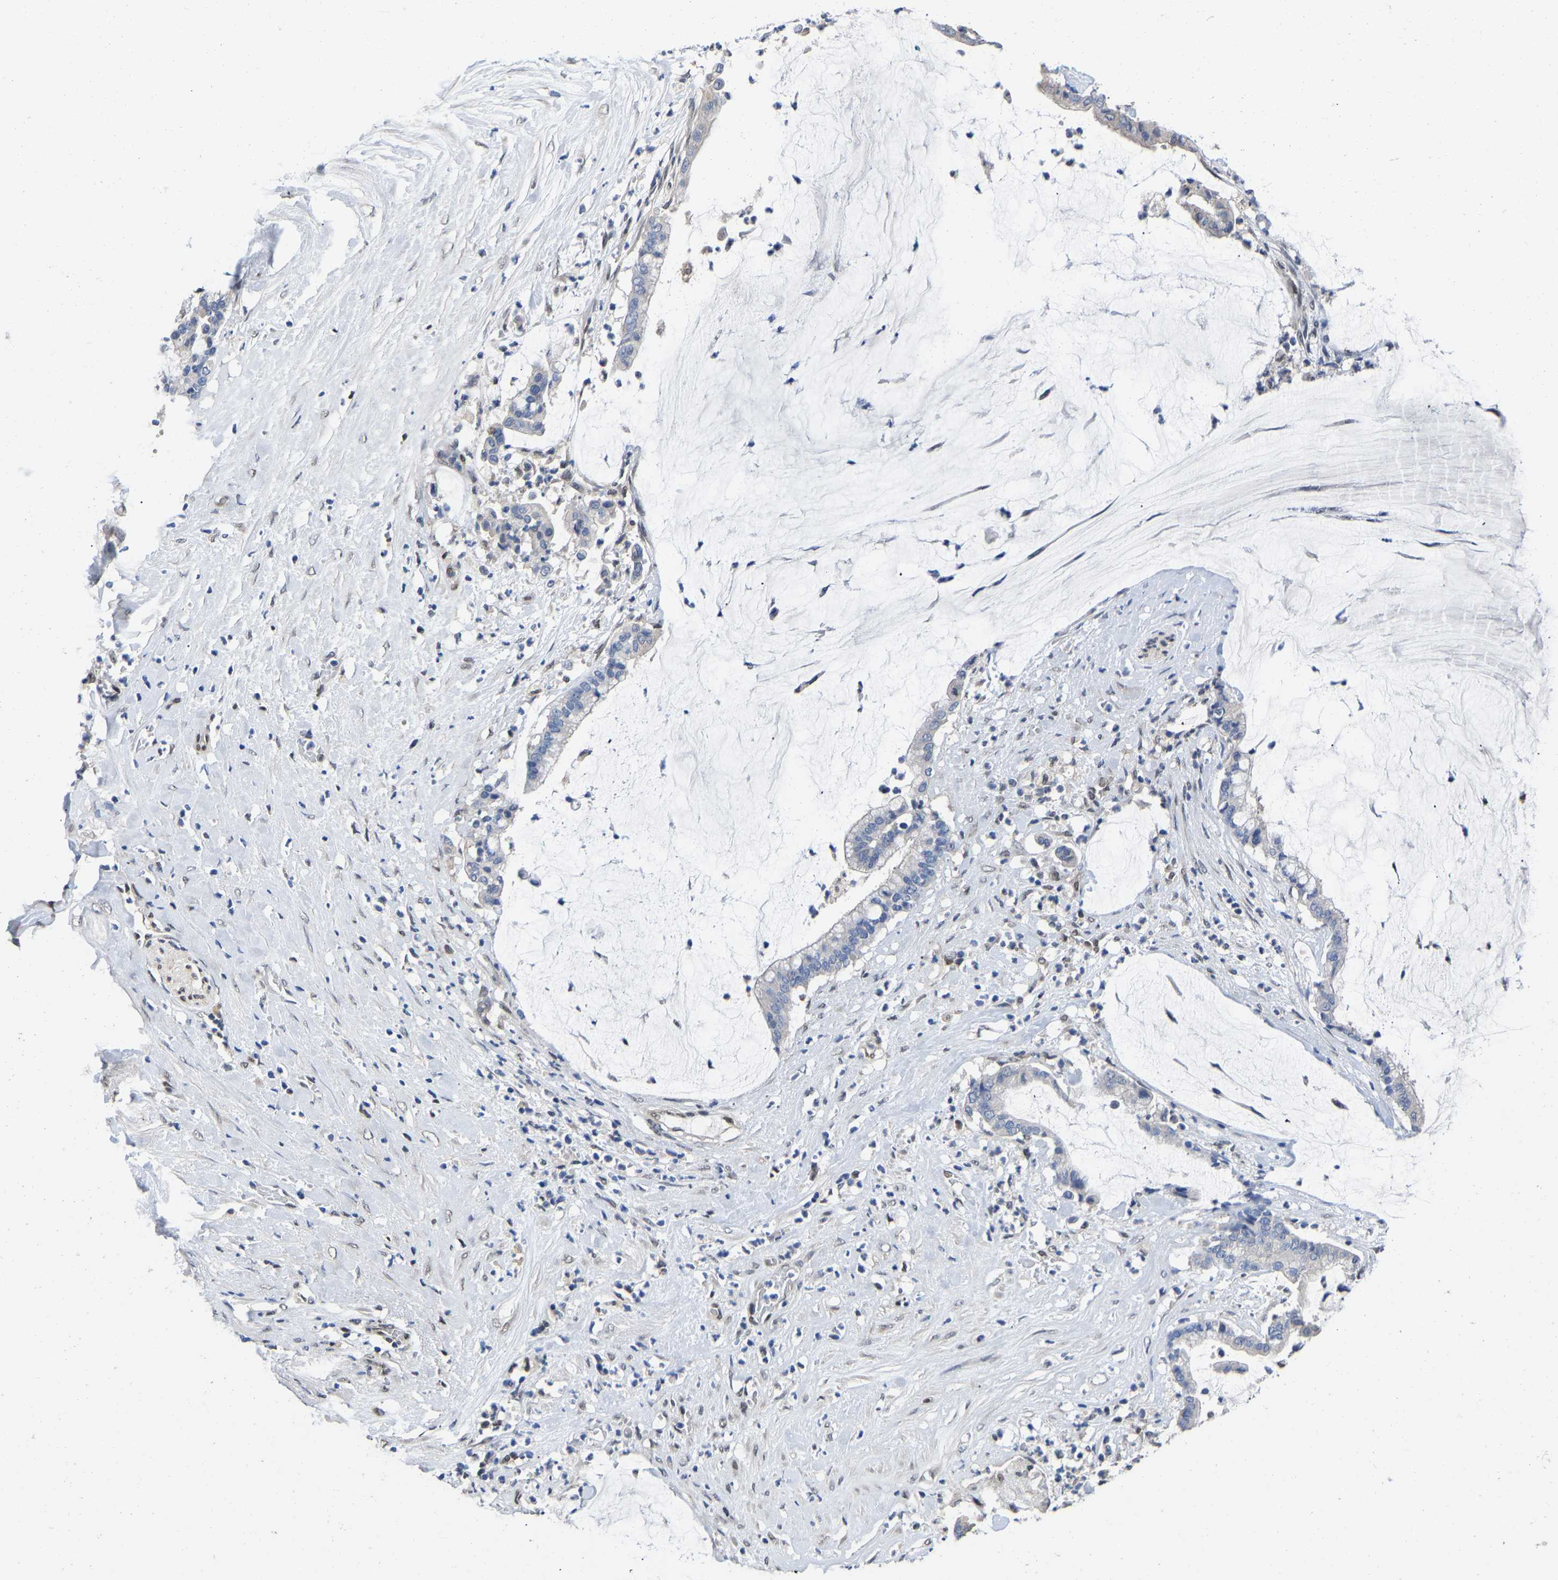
{"staining": {"intensity": "negative", "quantity": "none", "location": "none"}, "tissue": "pancreatic cancer", "cell_type": "Tumor cells", "image_type": "cancer", "snomed": [{"axis": "morphology", "description": "Adenocarcinoma, NOS"}, {"axis": "topography", "description": "Pancreas"}], "caption": "An immunohistochemistry (IHC) histopathology image of pancreatic cancer is shown. There is no staining in tumor cells of pancreatic cancer.", "gene": "QKI", "patient": {"sex": "male", "age": 41}}